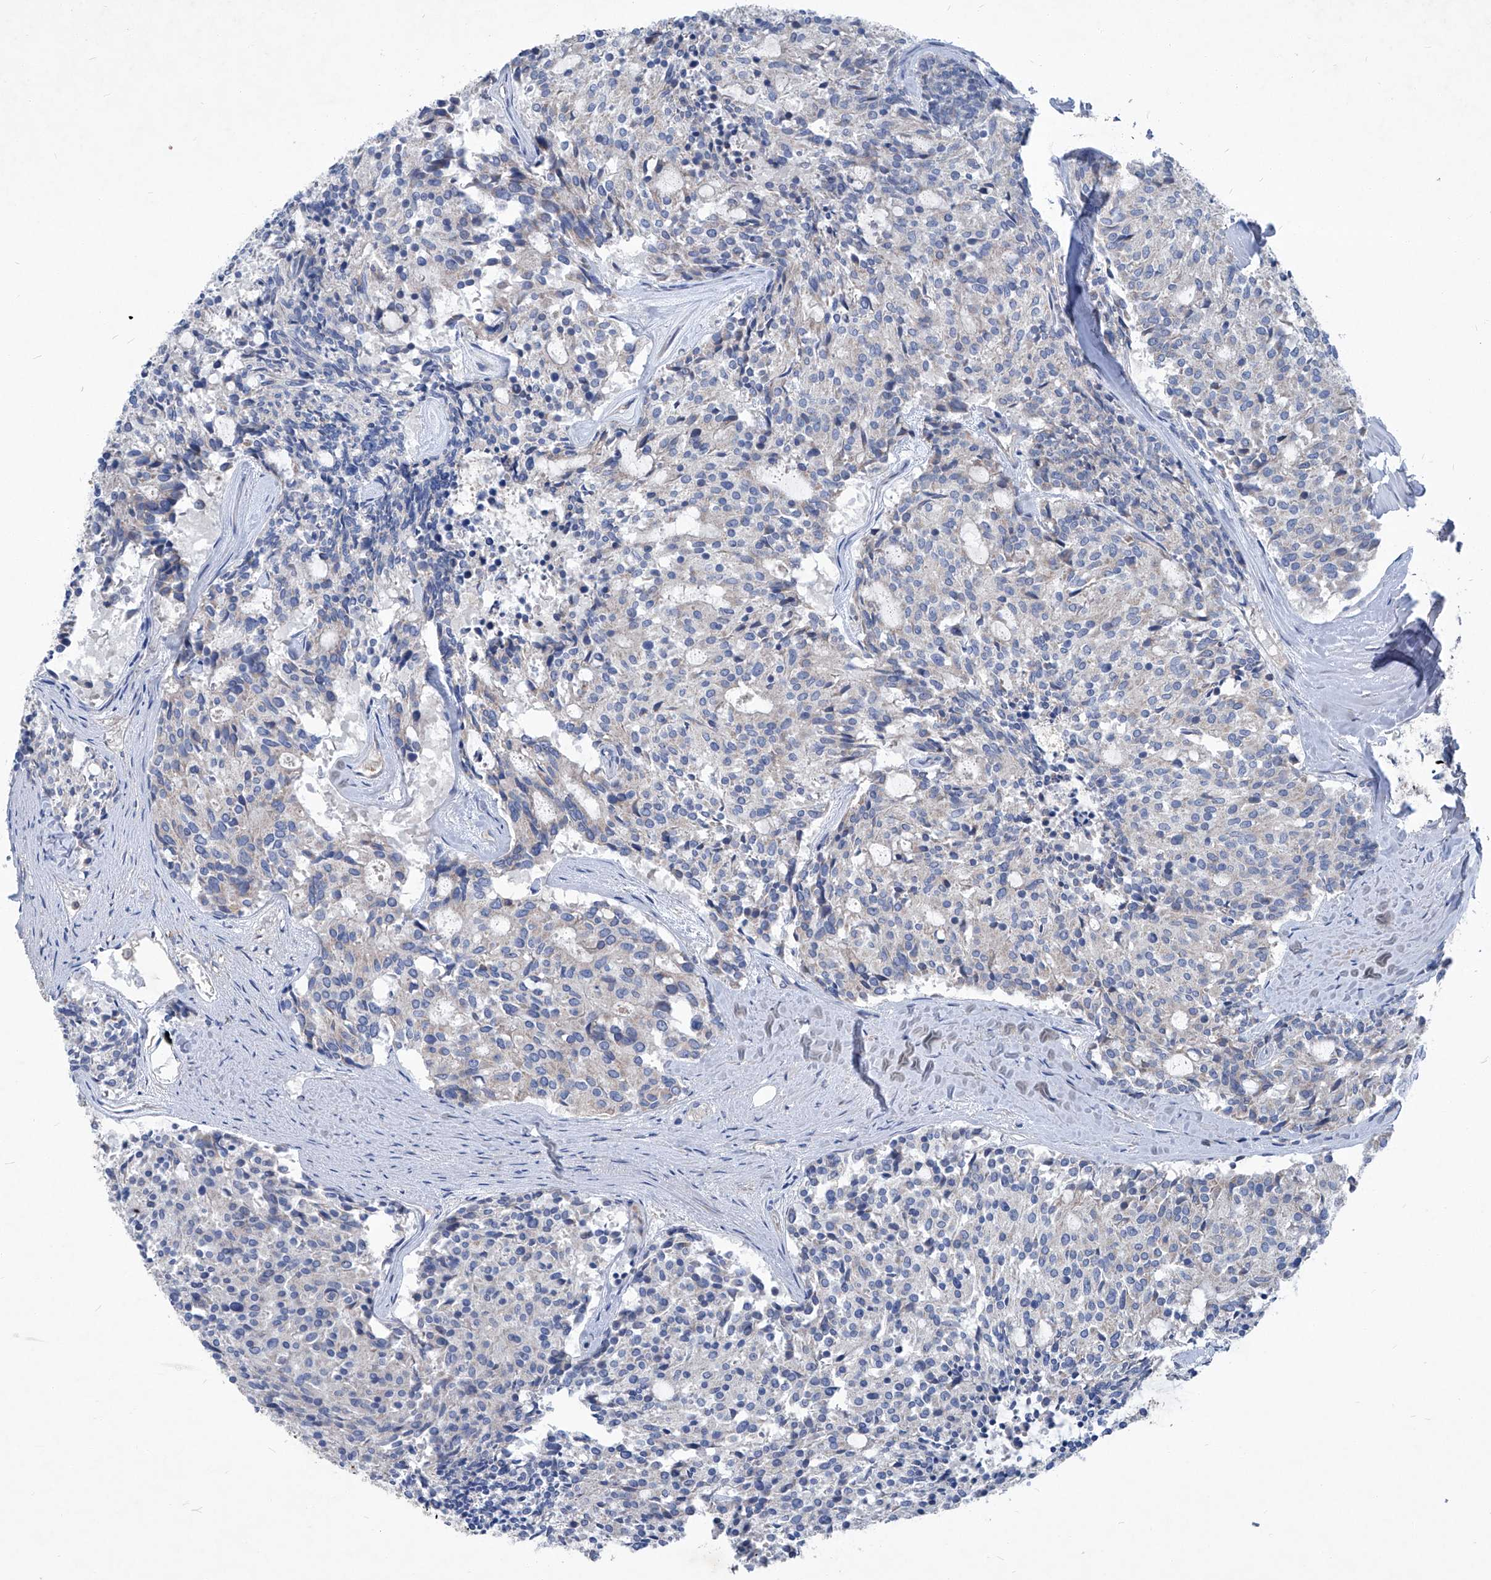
{"staining": {"intensity": "negative", "quantity": "none", "location": "none"}, "tissue": "carcinoid", "cell_type": "Tumor cells", "image_type": "cancer", "snomed": [{"axis": "morphology", "description": "Carcinoid, malignant, NOS"}, {"axis": "topography", "description": "Pancreas"}], "caption": "DAB (3,3'-diaminobenzidine) immunohistochemical staining of carcinoid reveals no significant staining in tumor cells. (DAB (3,3'-diaminobenzidine) immunohistochemistry with hematoxylin counter stain).", "gene": "EPHA8", "patient": {"sex": "female", "age": 54}}